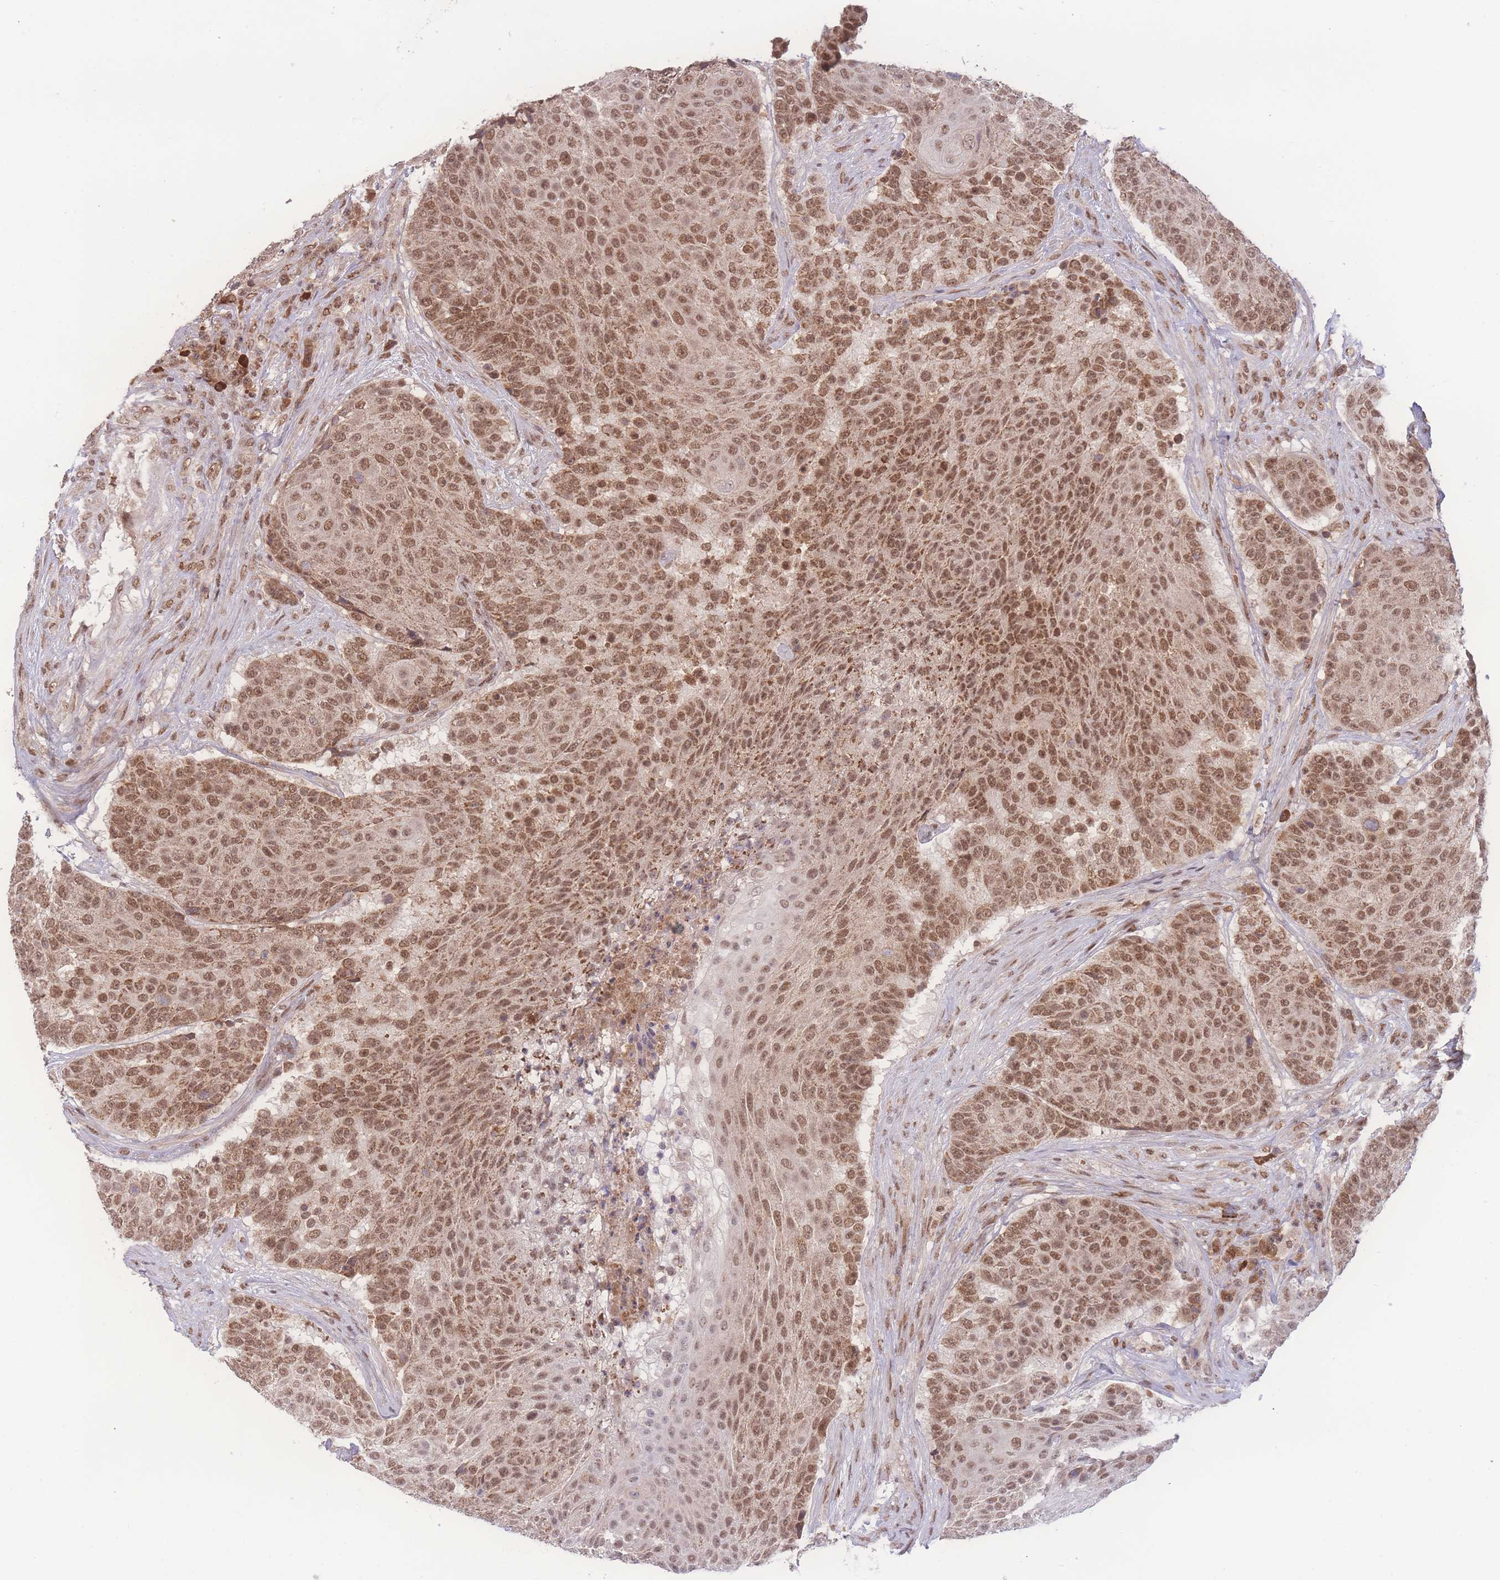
{"staining": {"intensity": "moderate", "quantity": ">75%", "location": "cytoplasmic/membranous,nuclear"}, "tissue": "urothelial cancer", "cell_type": "Tumor cells", "image_type": "cancer", "snomed": [{"axis": "morphology", "description": "Urothelial carcinoma, High grade"}, {"axis": "topography", "description": "Urinary bladder"}], "caption": "High-power microscopy captured an IHC photomicrograph of urothelial cancer, revealing moderate cytoplasmic/membranous and nuclear expression in about >75% of tumor cells. The protein of interest is stained brown, and the nuclei are stained in blue (DAB IHC with brightfield microscopy, high magnification).", "gene": "RAVER1", "patient": {"sex": "female", "age": 63}}